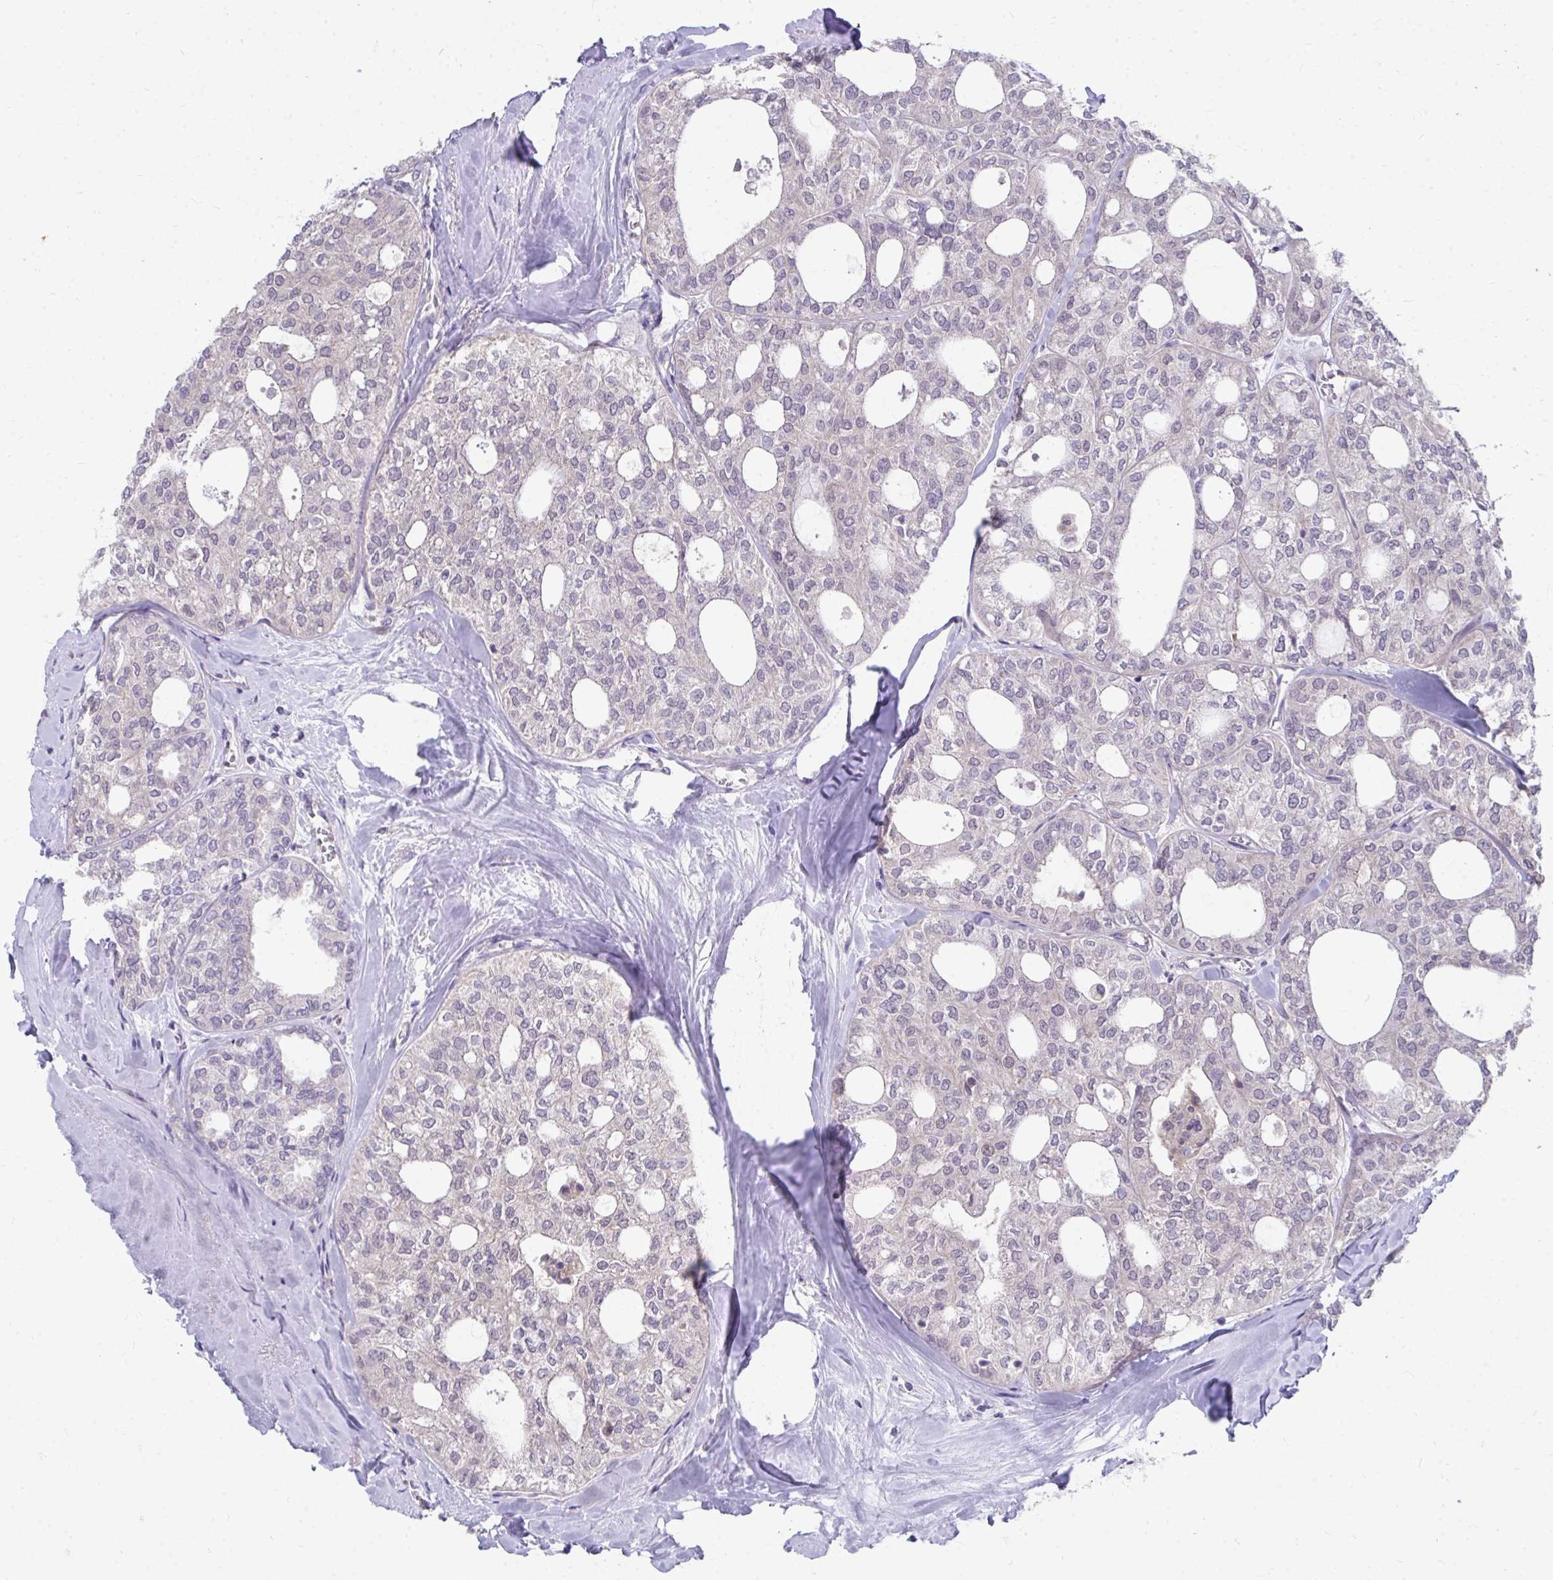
{"staining": {"intensity": "negative", "quantity": "none", "location": "none"}, "tissue": "thyroid cancer", "cell_type": "Tumor cells", "image_type": "cancer", "snomed": [{"axis": "morphology", "description": "Follicular adenoma carcinoma, NOS"}, {"axis": "topography", "description": "Thyroid gland"}], "caption": "The micrograph shows no significant staining in tumor cells of follicular adenoma carcinoma (thyroid).", "gene": "MROH8", "patient": {"sex": "male", "age": 75}}